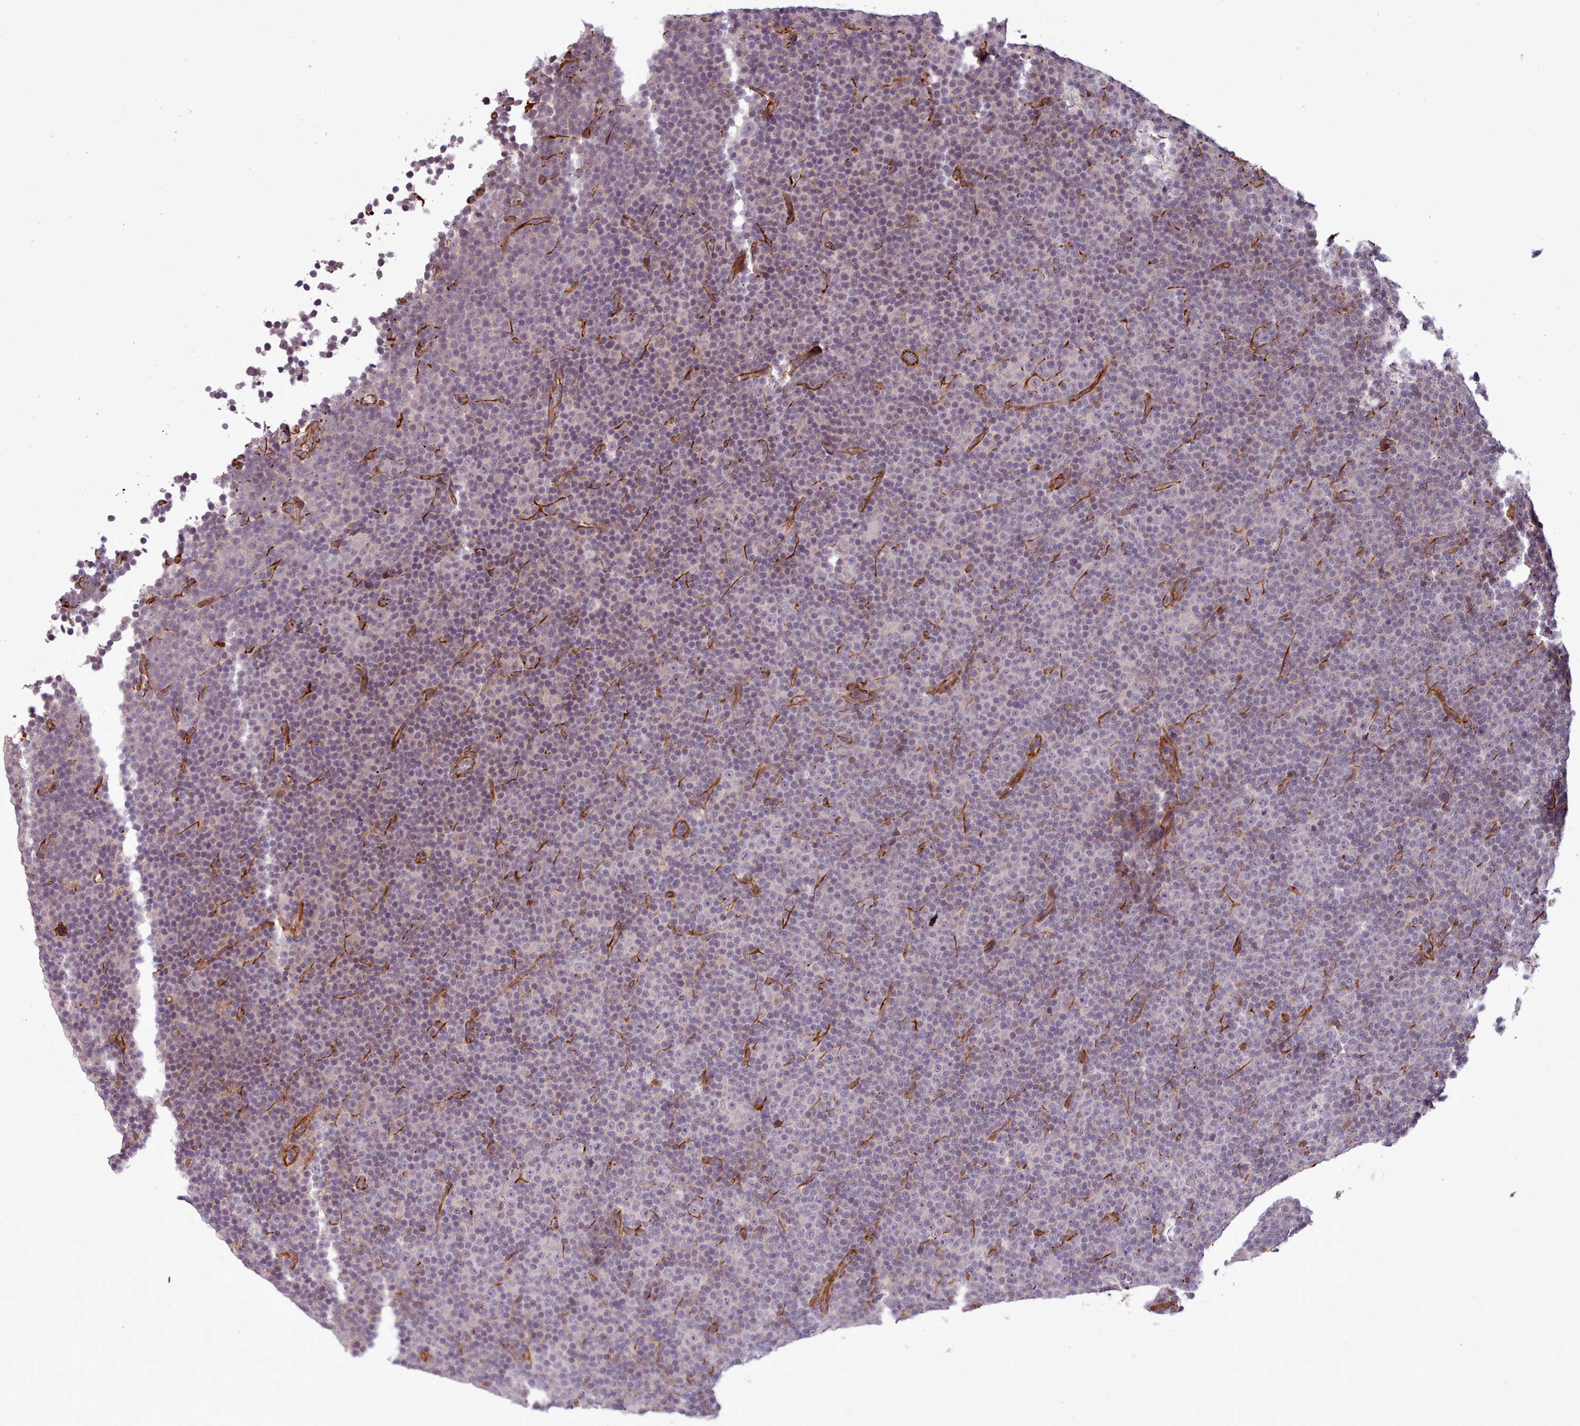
{"staining": {"intensity": "negative", "quantity": "none", "location": "none"}, "tissue": "lymphoma", "cell_type": "Tumor cells", "image_type": "cancer", "snomed": [{"axis": "morphology", "description": "Malignant lymphoma, non-Hodgkin's type, Low grade"}, {"axis": "topography", "description": "Lymph node"}], "caption": "Tumor cells are negative for protein expression in human lymphoma. Nuclei are stained in blue.", "gene": "GBGT1", "patient": {"sex": "female", "age": 67}}